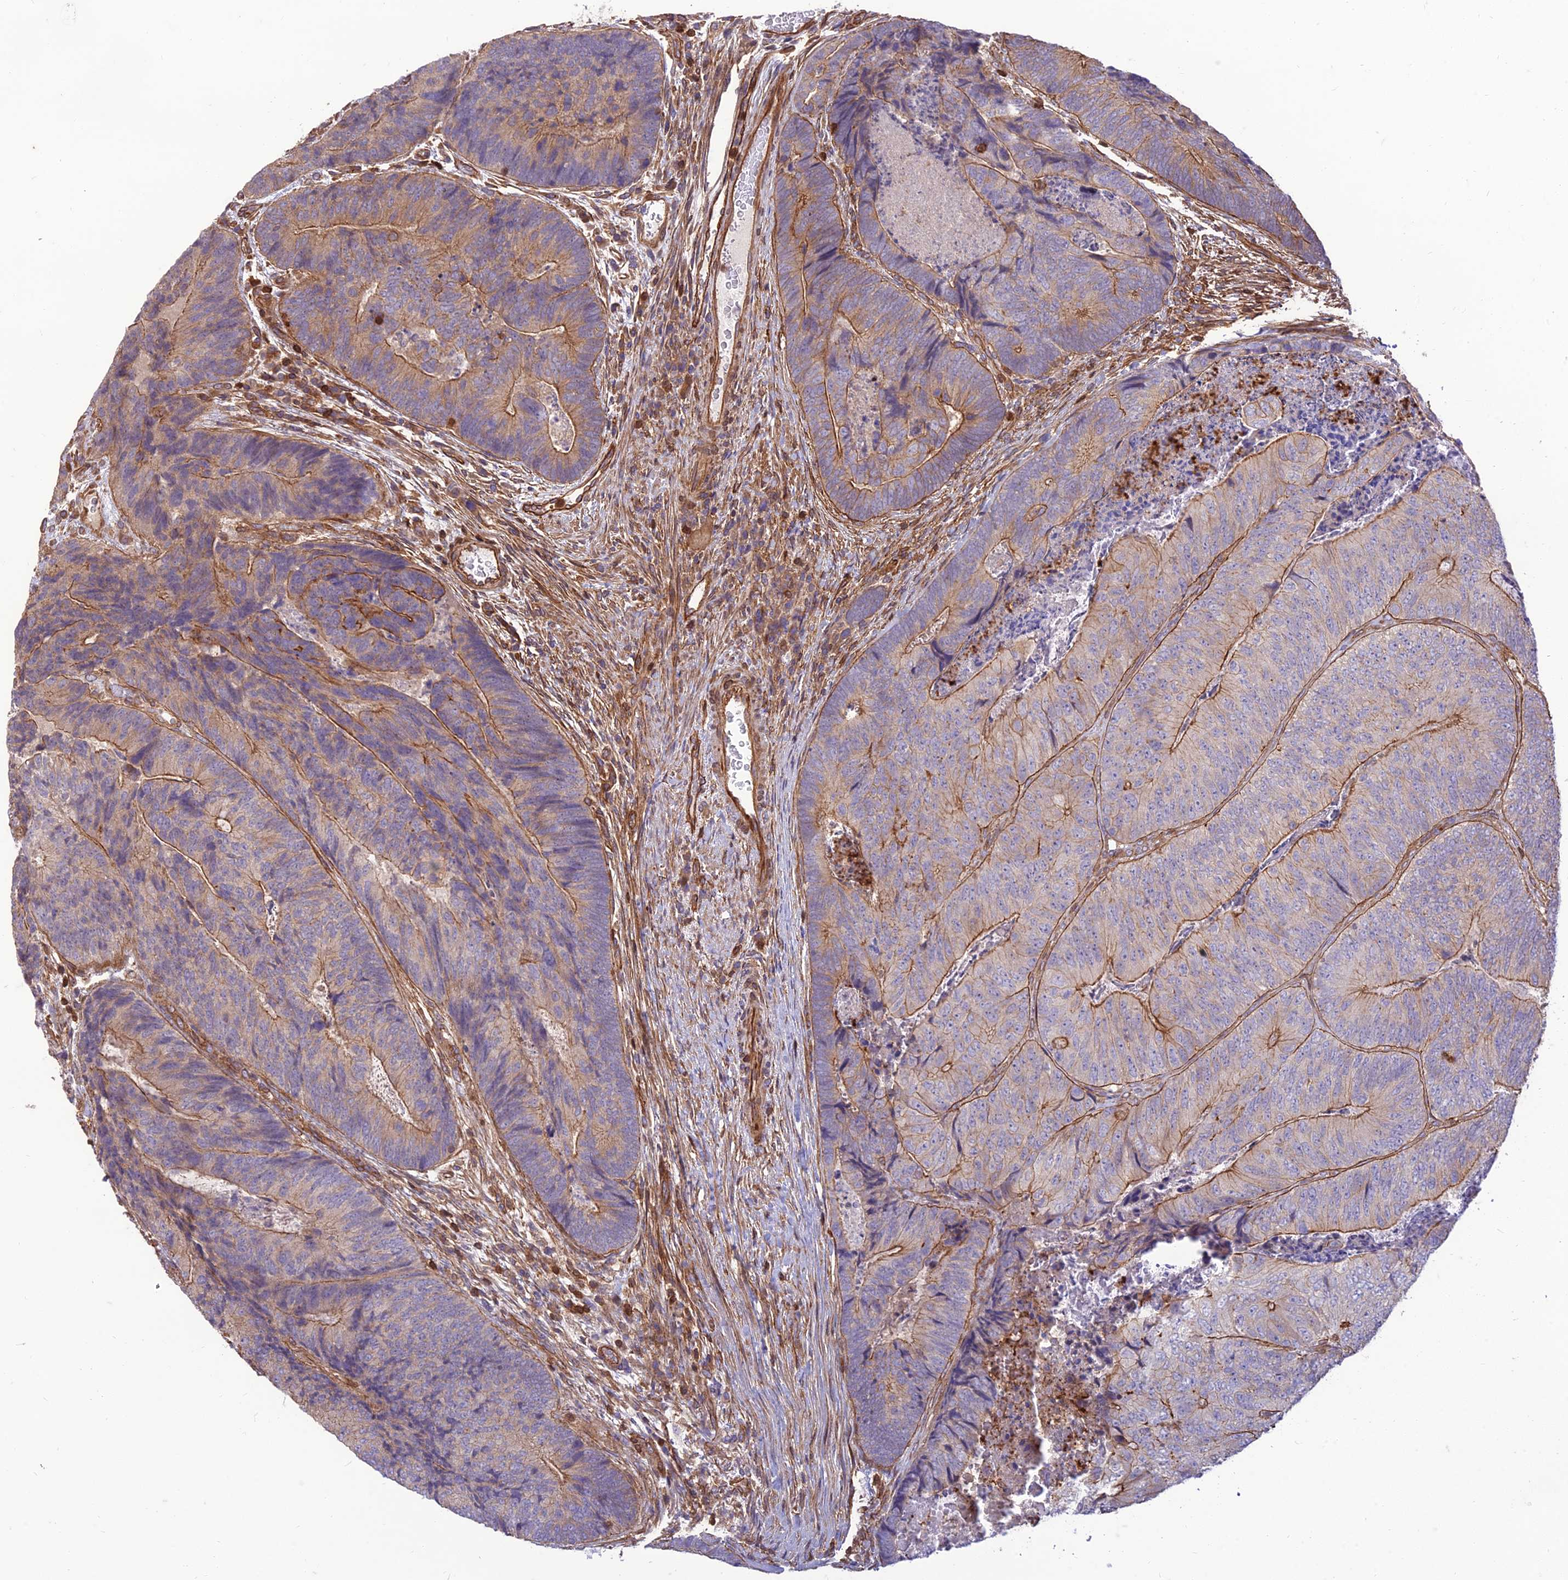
{"staining": {"intensity": "moderate", "quantity": "25%-75%", "location": "cytoplasmic/membranous"}, "tissue": "colorectal cancer", "cell_type": "Tumor cells", "image_type": "cancer", "snomed": [{"axis": "morphology", "description": "Adenocarcinoma, NOS"}, {"axis": "topography", "description": "Colon"}], "caption": "Immunohistochemistry (IHC) of colorectal cancer (adenocarcinoma) displays medium levels of moderate cytoplasmic/membranous staining in approximately 25%-75% of tumor cells. (Brightfield microscopy of DAB IHC at high magnification).", "gene": "HPSE2", "patient": {"sex": "female", "age": 67}}